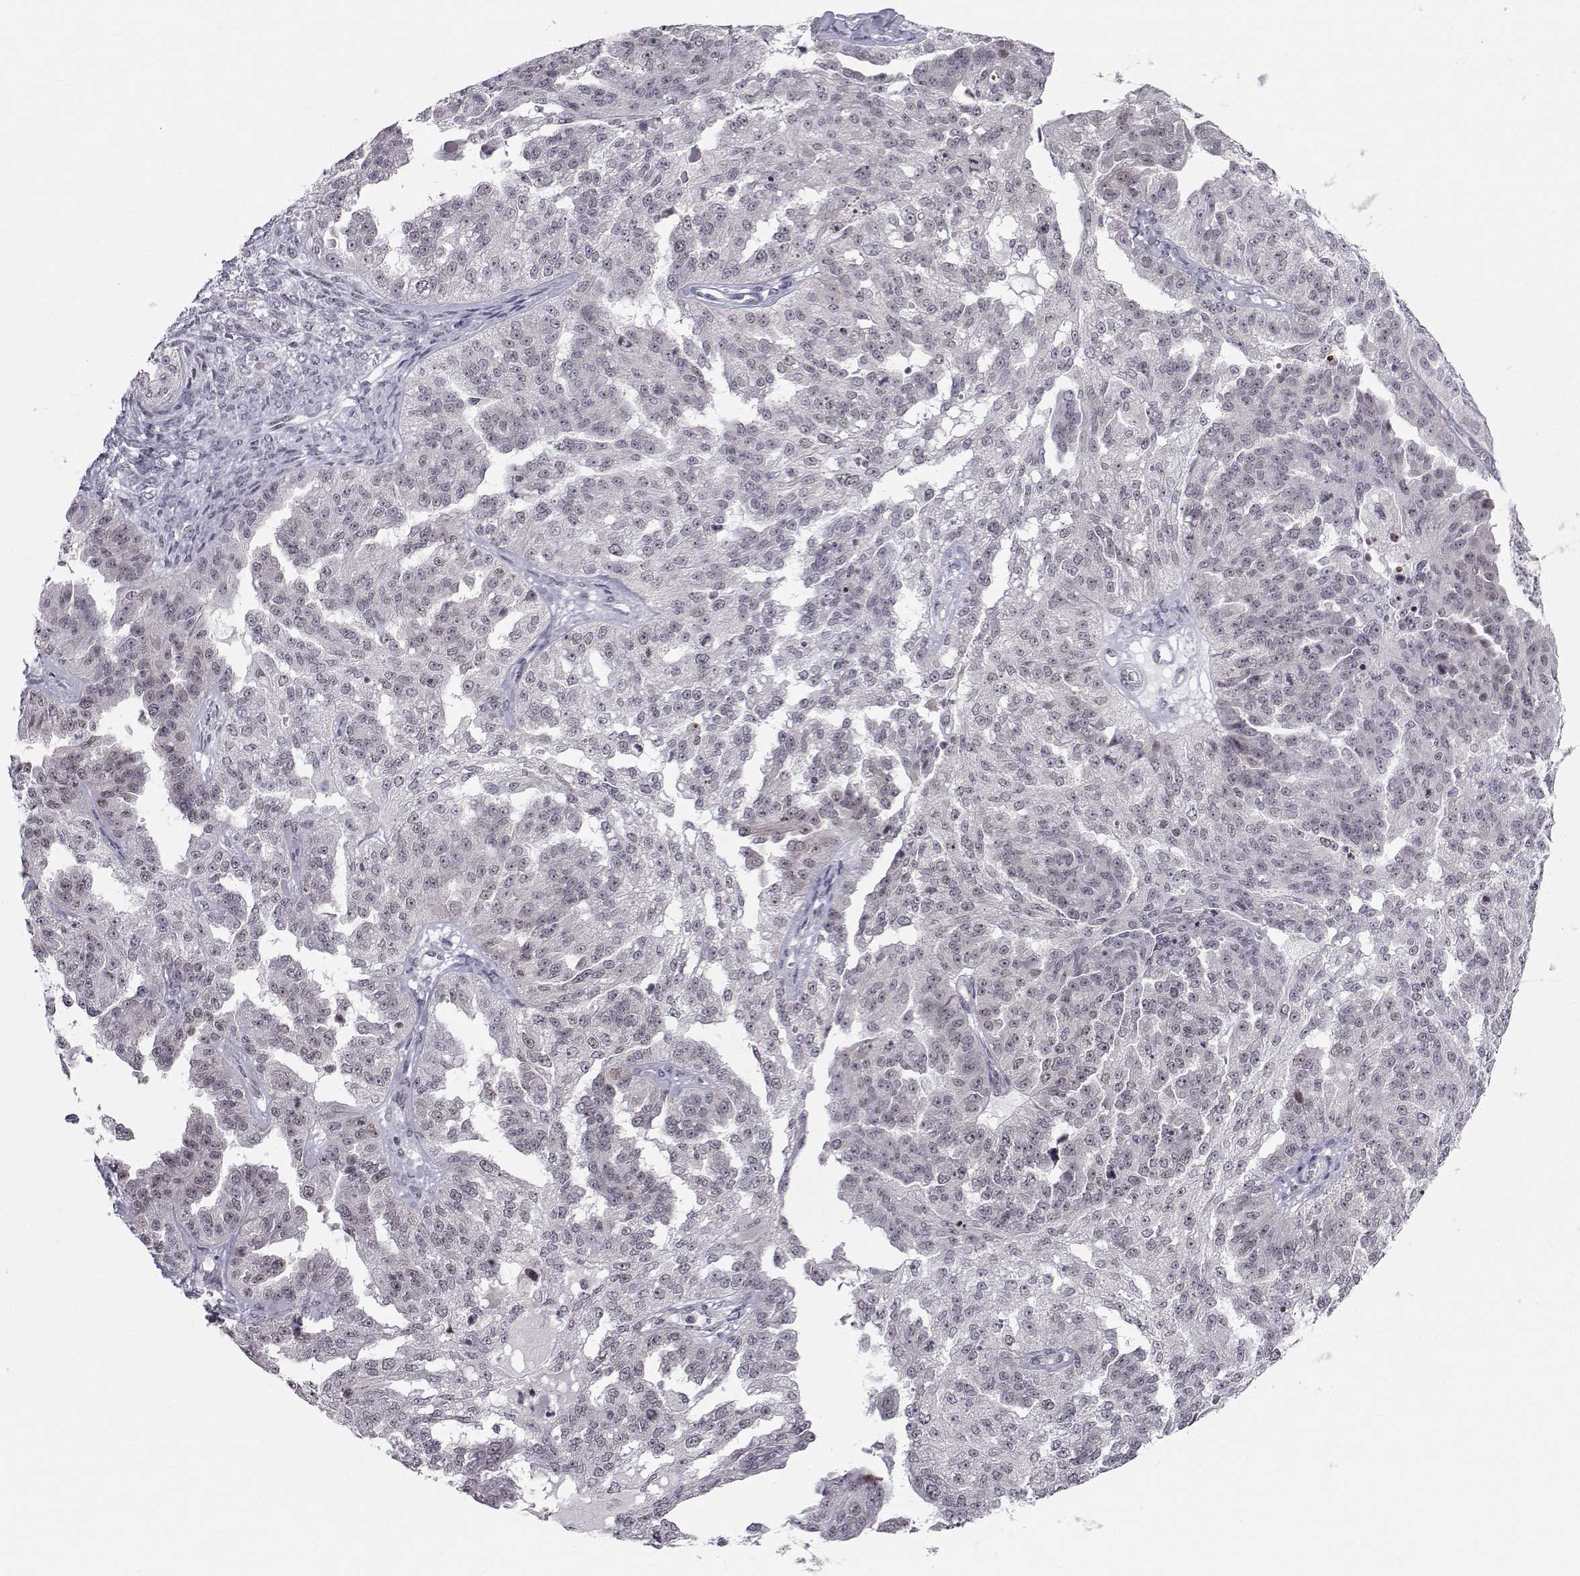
{"staining": {"intensity": "negative", "quantity": "none", "location": "none"}, "tissue": "ovarian cancer", "cell_type": "Tumor cells", "image_type": "cancer", "snomed": [{"axis": "morphology", "description": "Cystadenocarcinoma, serous, NOS"}, {"axis": "topography", "description": "Ovary"}], "caption": "Histopathology image shows no significant protein expression in tumor cells of serous cystadenocarcinoma (ovarian).", "gene": "MARCHF4", "patient": {"sex": "female", "age": 58}}